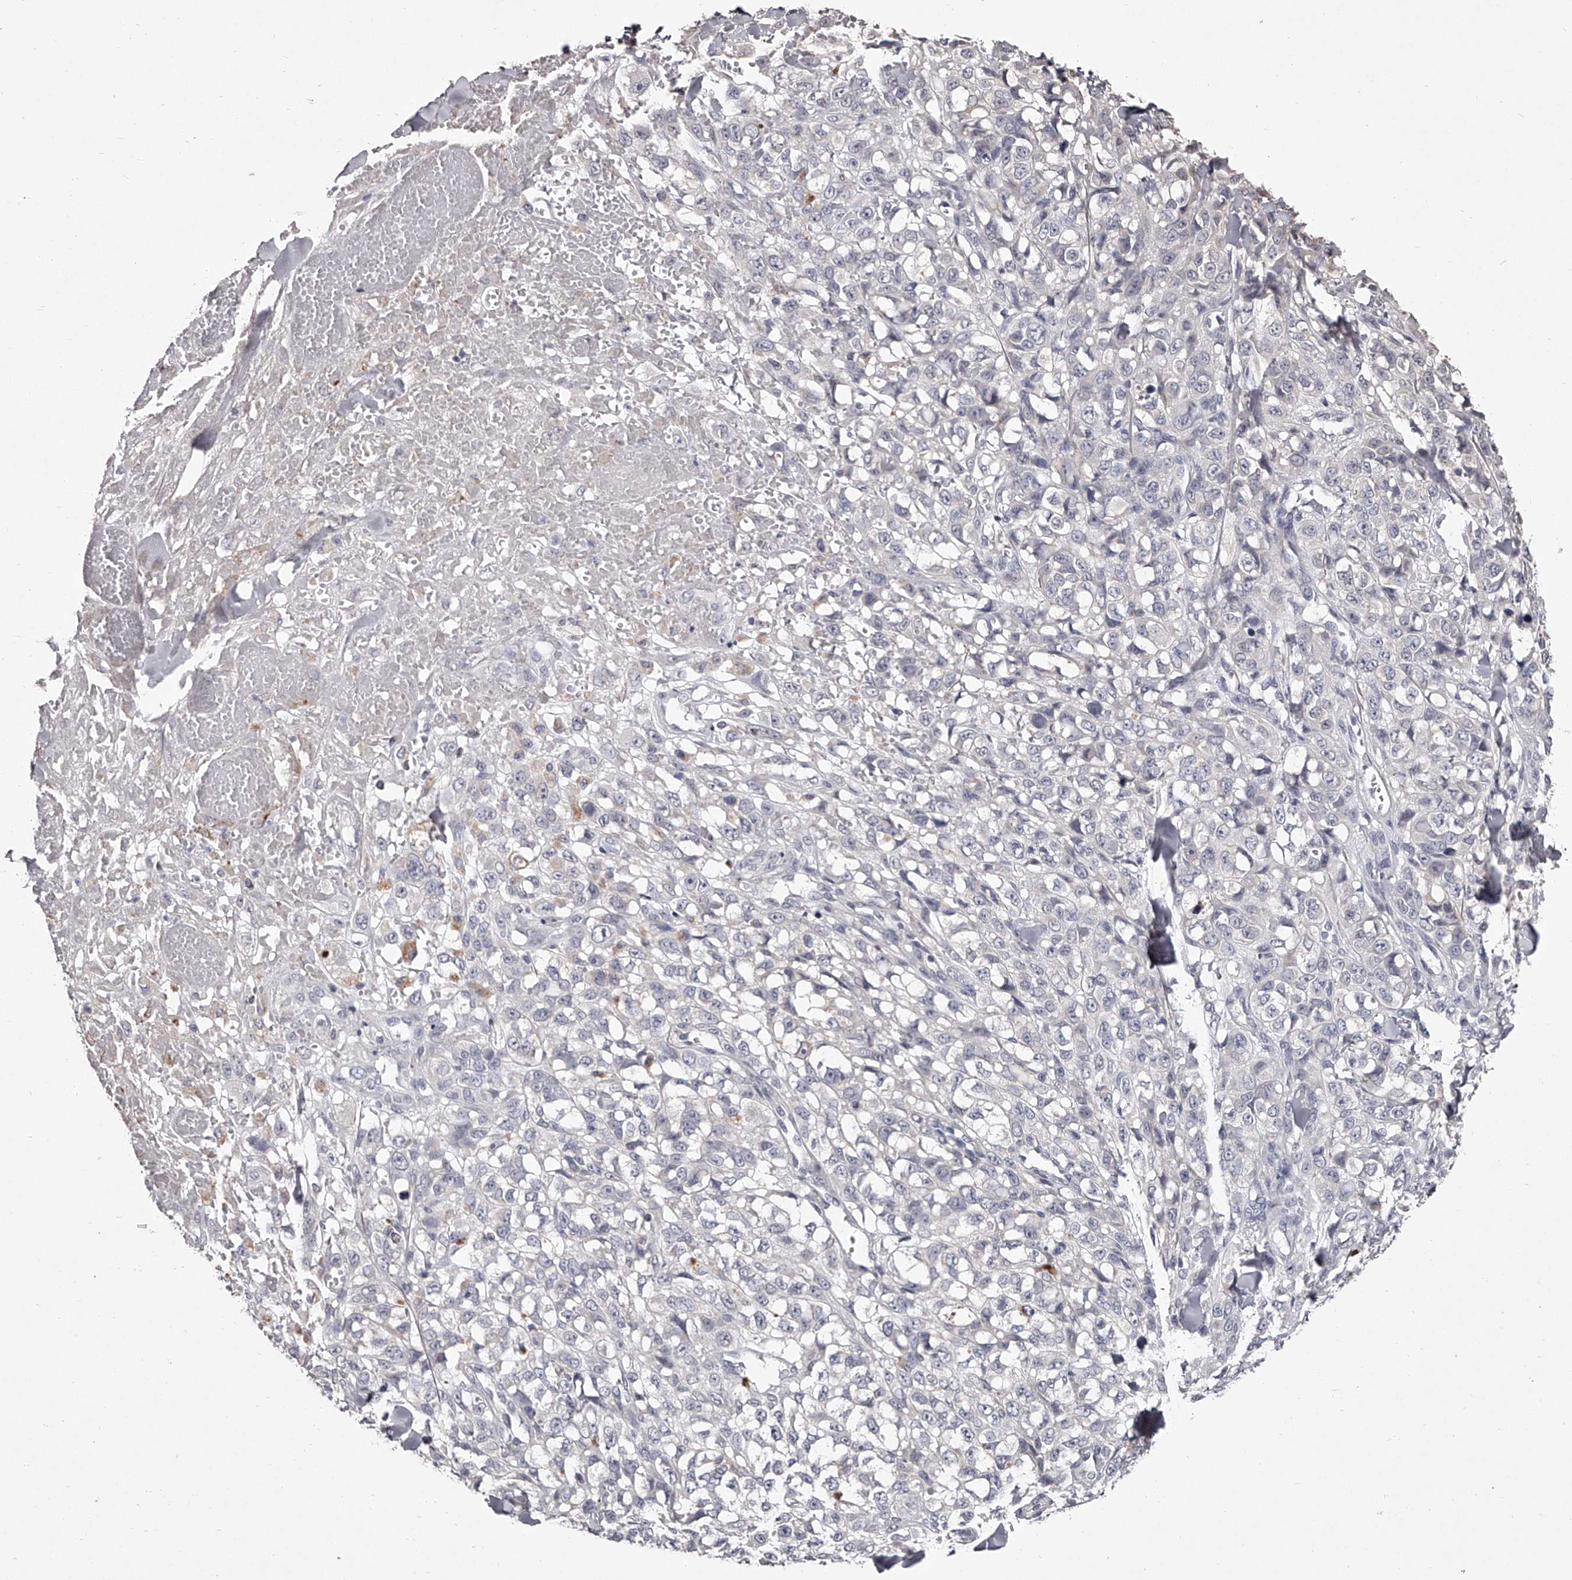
{"staining": {"intensity": "negative", "quantity": "none", "location": "none"}, "tissue": "melanoma", "cell_type": "Tumor cells", "image_type": "cancer", "snomed": [{"axis": "morphology", "description": "Malignant melanoma, Metastatic site"}, {"axis": "topography", "description": "Skin"}], "caption": "Tumor cells are negative for brown protein staining in melanoma.", "gene": "NT5DC1", "patient": {"sex": "female", "age": 72}}